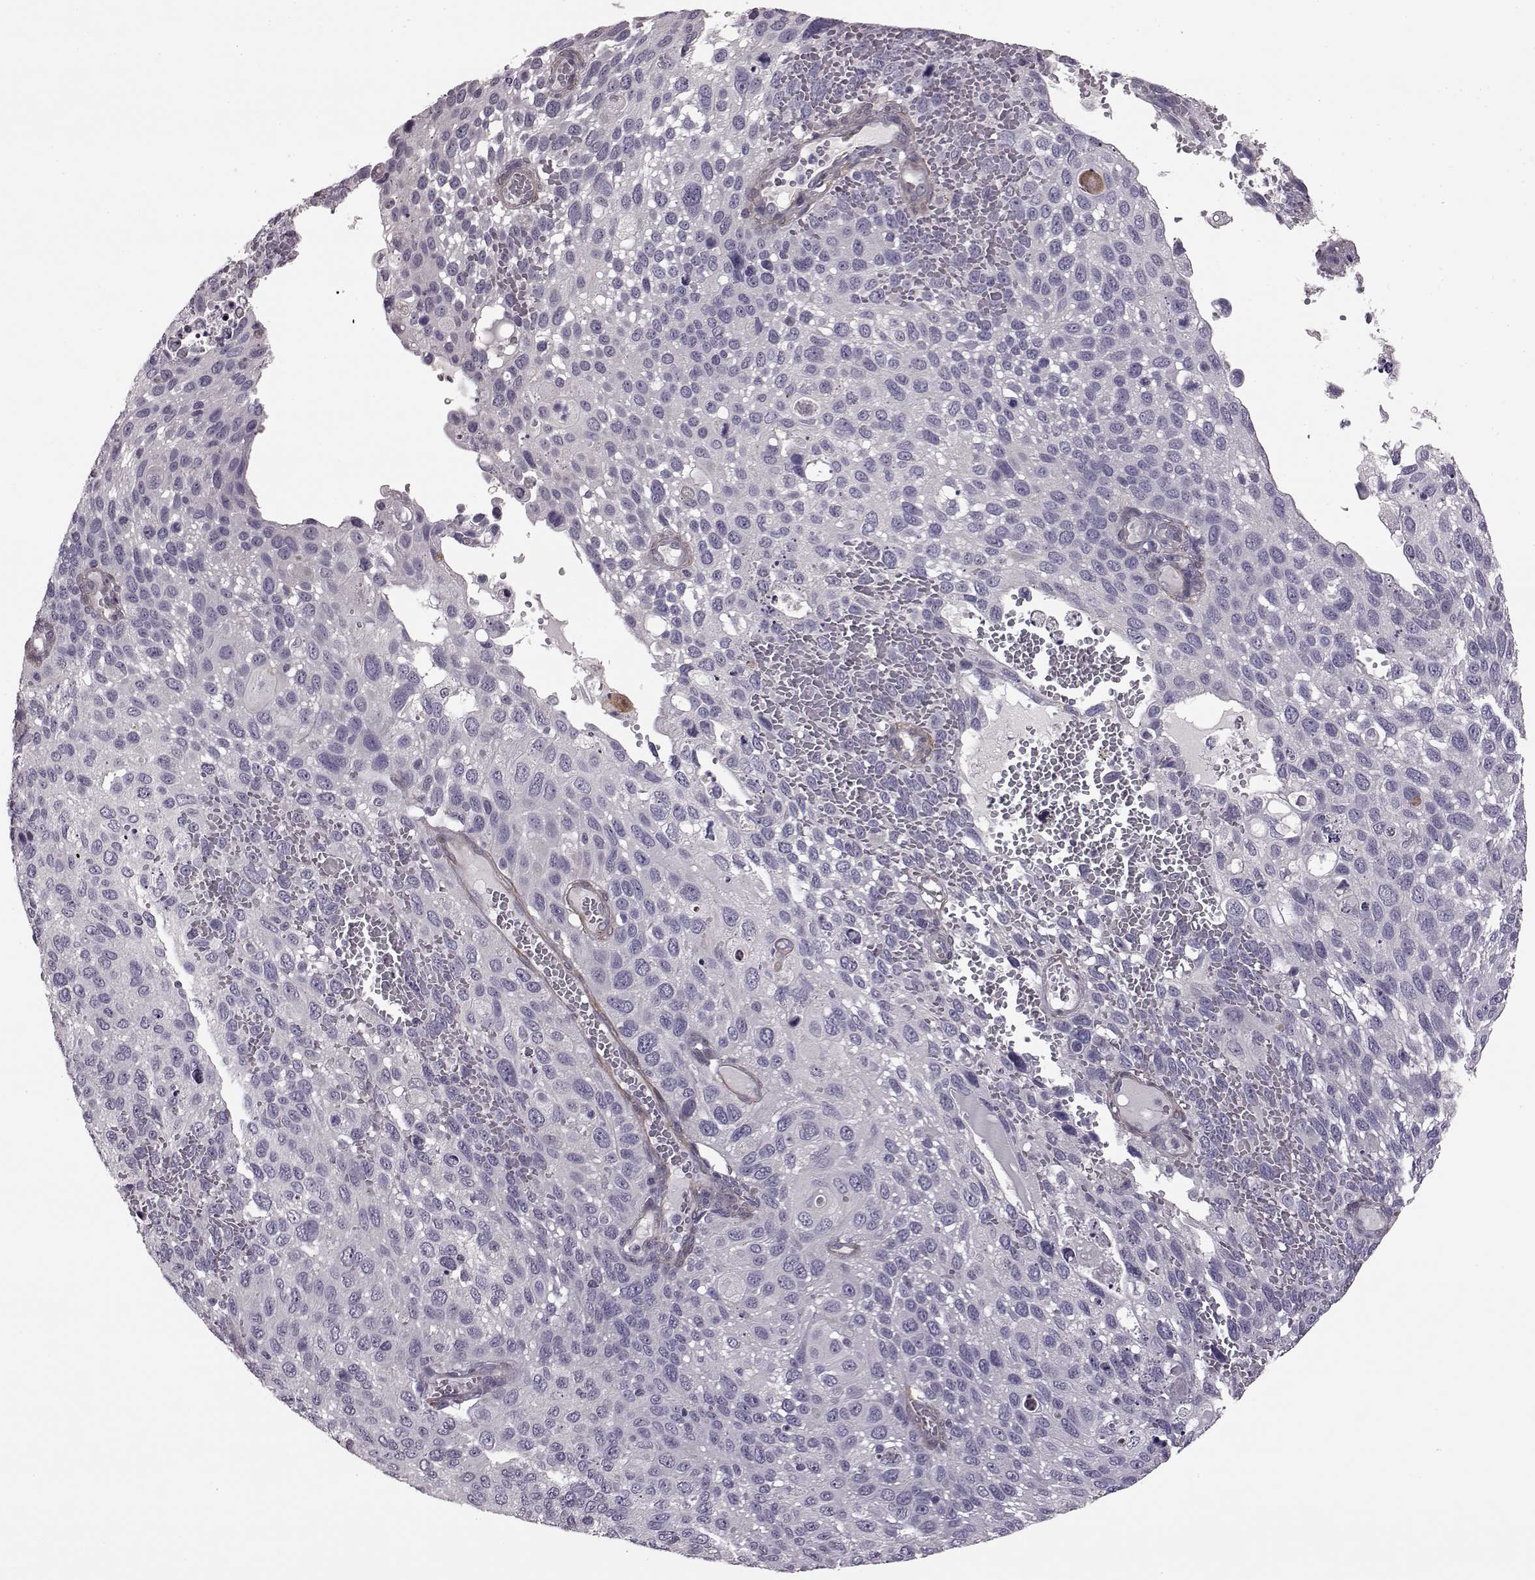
{"staining": {"intensity": "negative", "quantity": "none", "location": "none"}, "tissue": "cervical cancer", "cell_type": "Tumor cells", "image_type": "cancer", "snomed": [{"axis": "morphology", "description": "Squamous cell carcinoma, NOS"}, {"axis": "topography", "description": "Cervix"}], "caption": "Protein analysis of cervical cancer shows no significant staining in tumor cells. Brightfield microscopy of IHC stained with DAB (brown) and hematoxylin (blue), captured at high magnification.", "gene": "GRK1", "patient": {"sex": "female", "age": 70}}